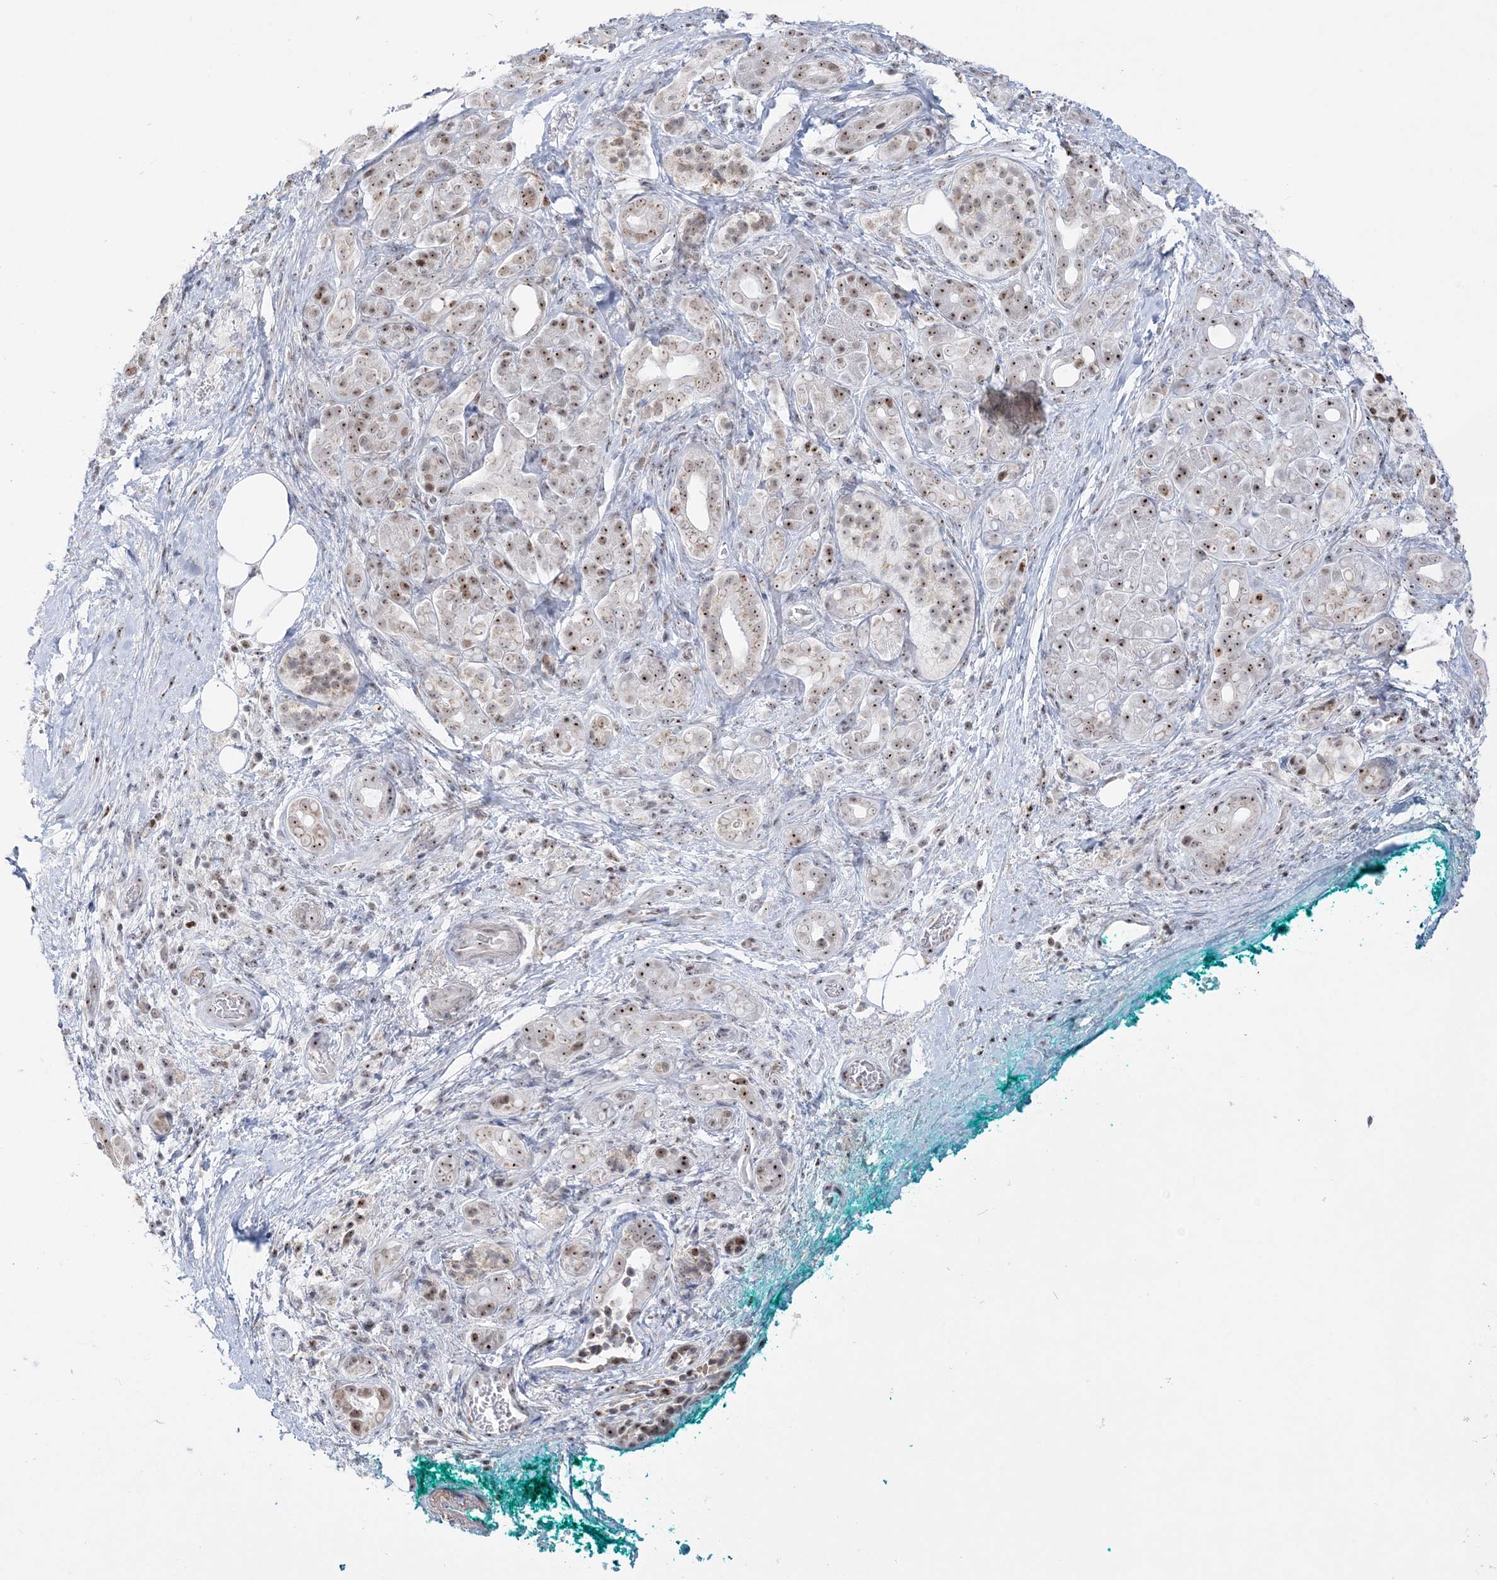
{"staining": {"intensity": "moderate", "quantity": ">75%", "location": "nuclear"}, "tissue": "pancreatic cancer", "cell_type": "Tumor cells", "image_type": "cancer", "snomed": [{"axis": "morphology", "description": "Adenocarcinoma, NOS"}, {"axis": "topography", "description": "Pancreas"}], "caption": "Protein analysis of pancreatic cancer tissue reveals moderate nuclear expression in approximately >75% of tumor cells.", "gene": "DDX21", "patient": {"sex": "male", "age": 78}}